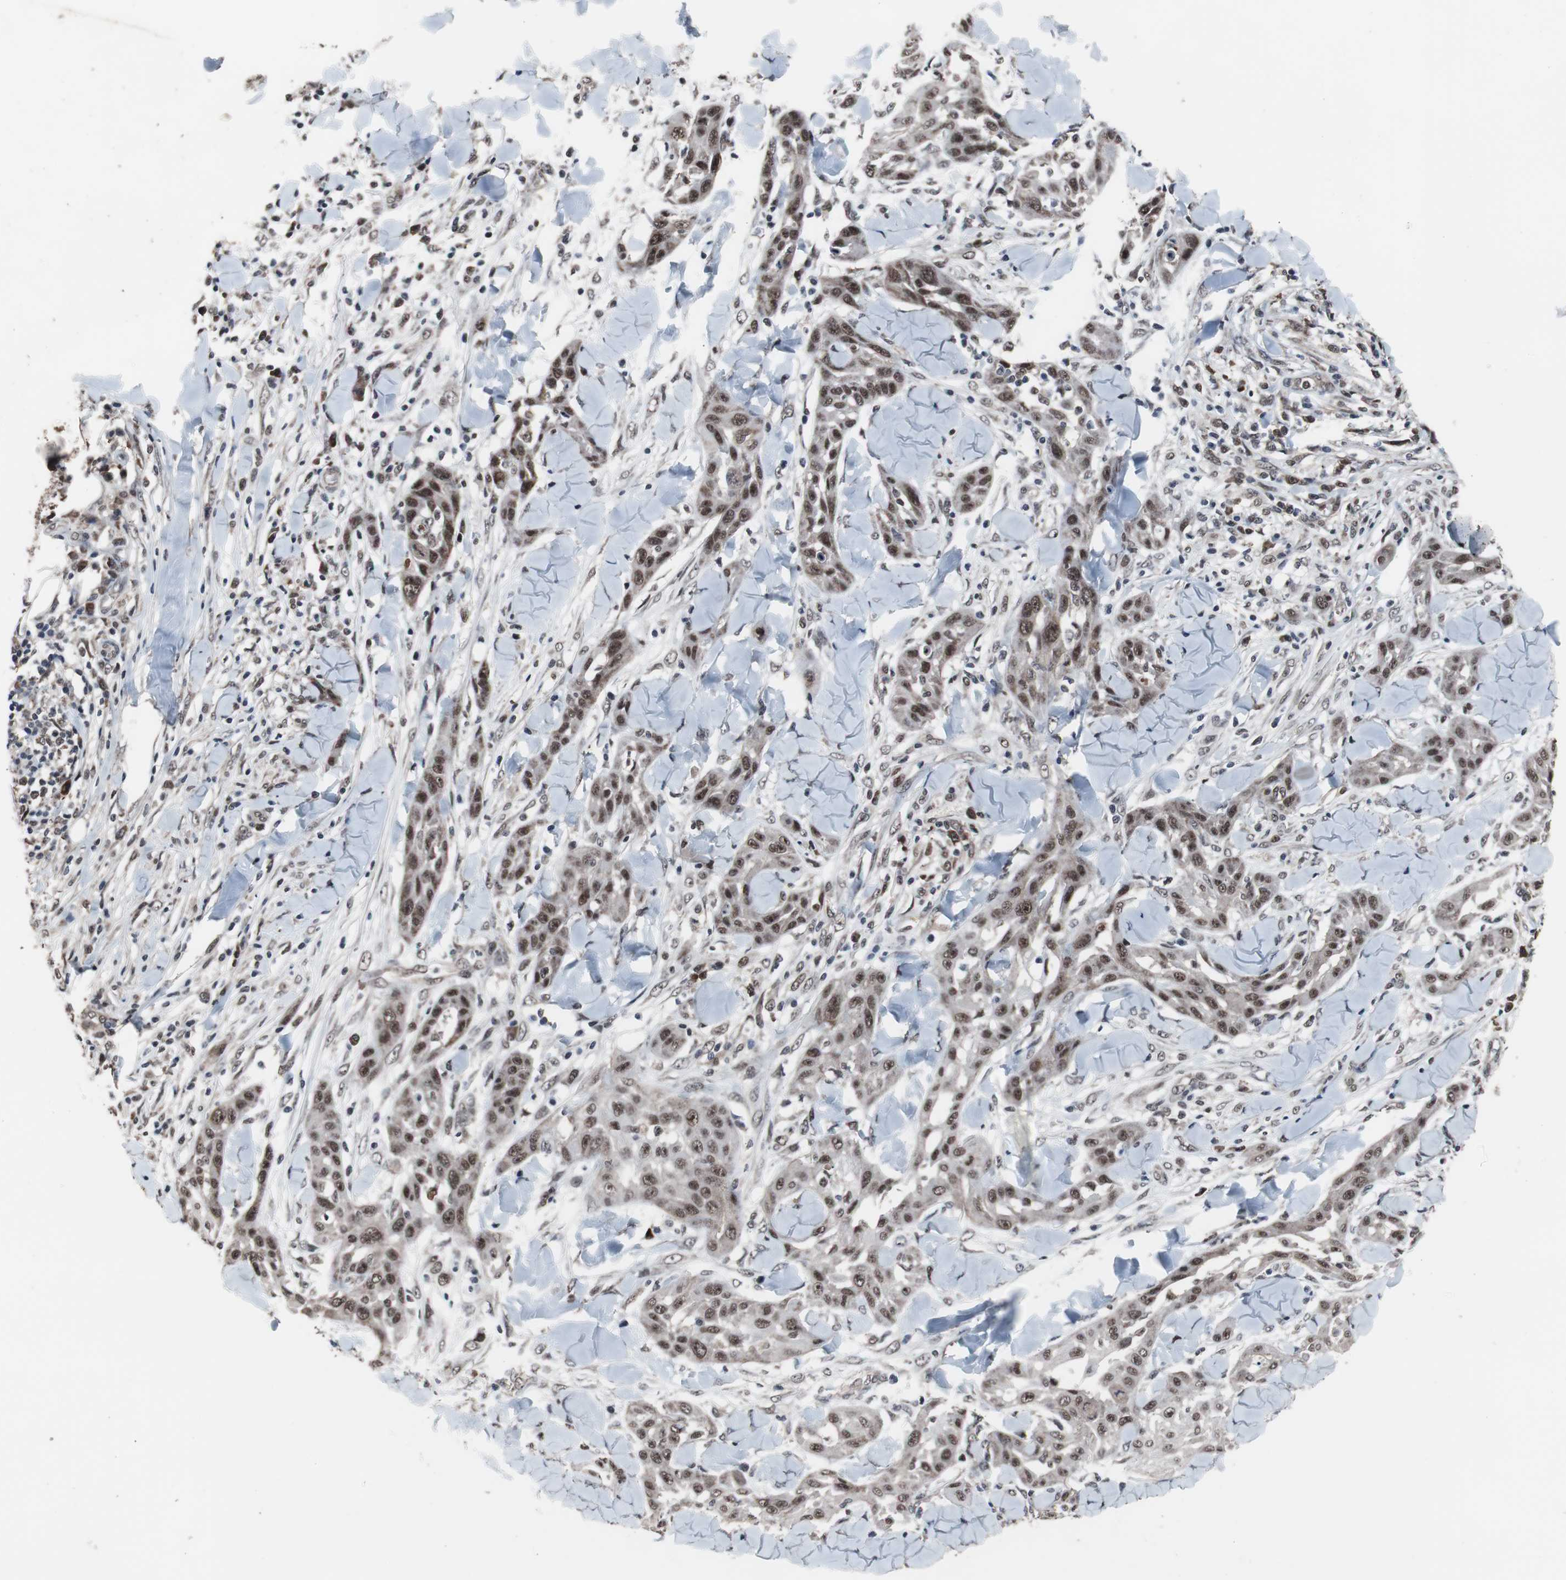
{"staining": {"intensity": "moderate", "quantity": ">75%", "location": "cytoplasmic/membranous,nuclear"}, "tissue": "skin cancer", "cell_type": "Tumor cells", "image_type": "cancer", "snomed": [{"axis": "morphology", "description": "Squamous cell carcinoma, NOS"}, {"axis": "topography", "description": "Skin"}], "caption": "The histopathology image shows staining of skin cancer (squamous cell carcinoma), revealing moderate cytoplasmic/membranous and nuclear protein positivity (brown color) within tumor cells. Using DAB (3,3'-diaminobenzidine) (brown) and hematoxylin (blue) stains, captured at high magnification using brightfield microscopy.", "gene": "GTF2F2", "patient": {"sex": "male", "age": 24}}